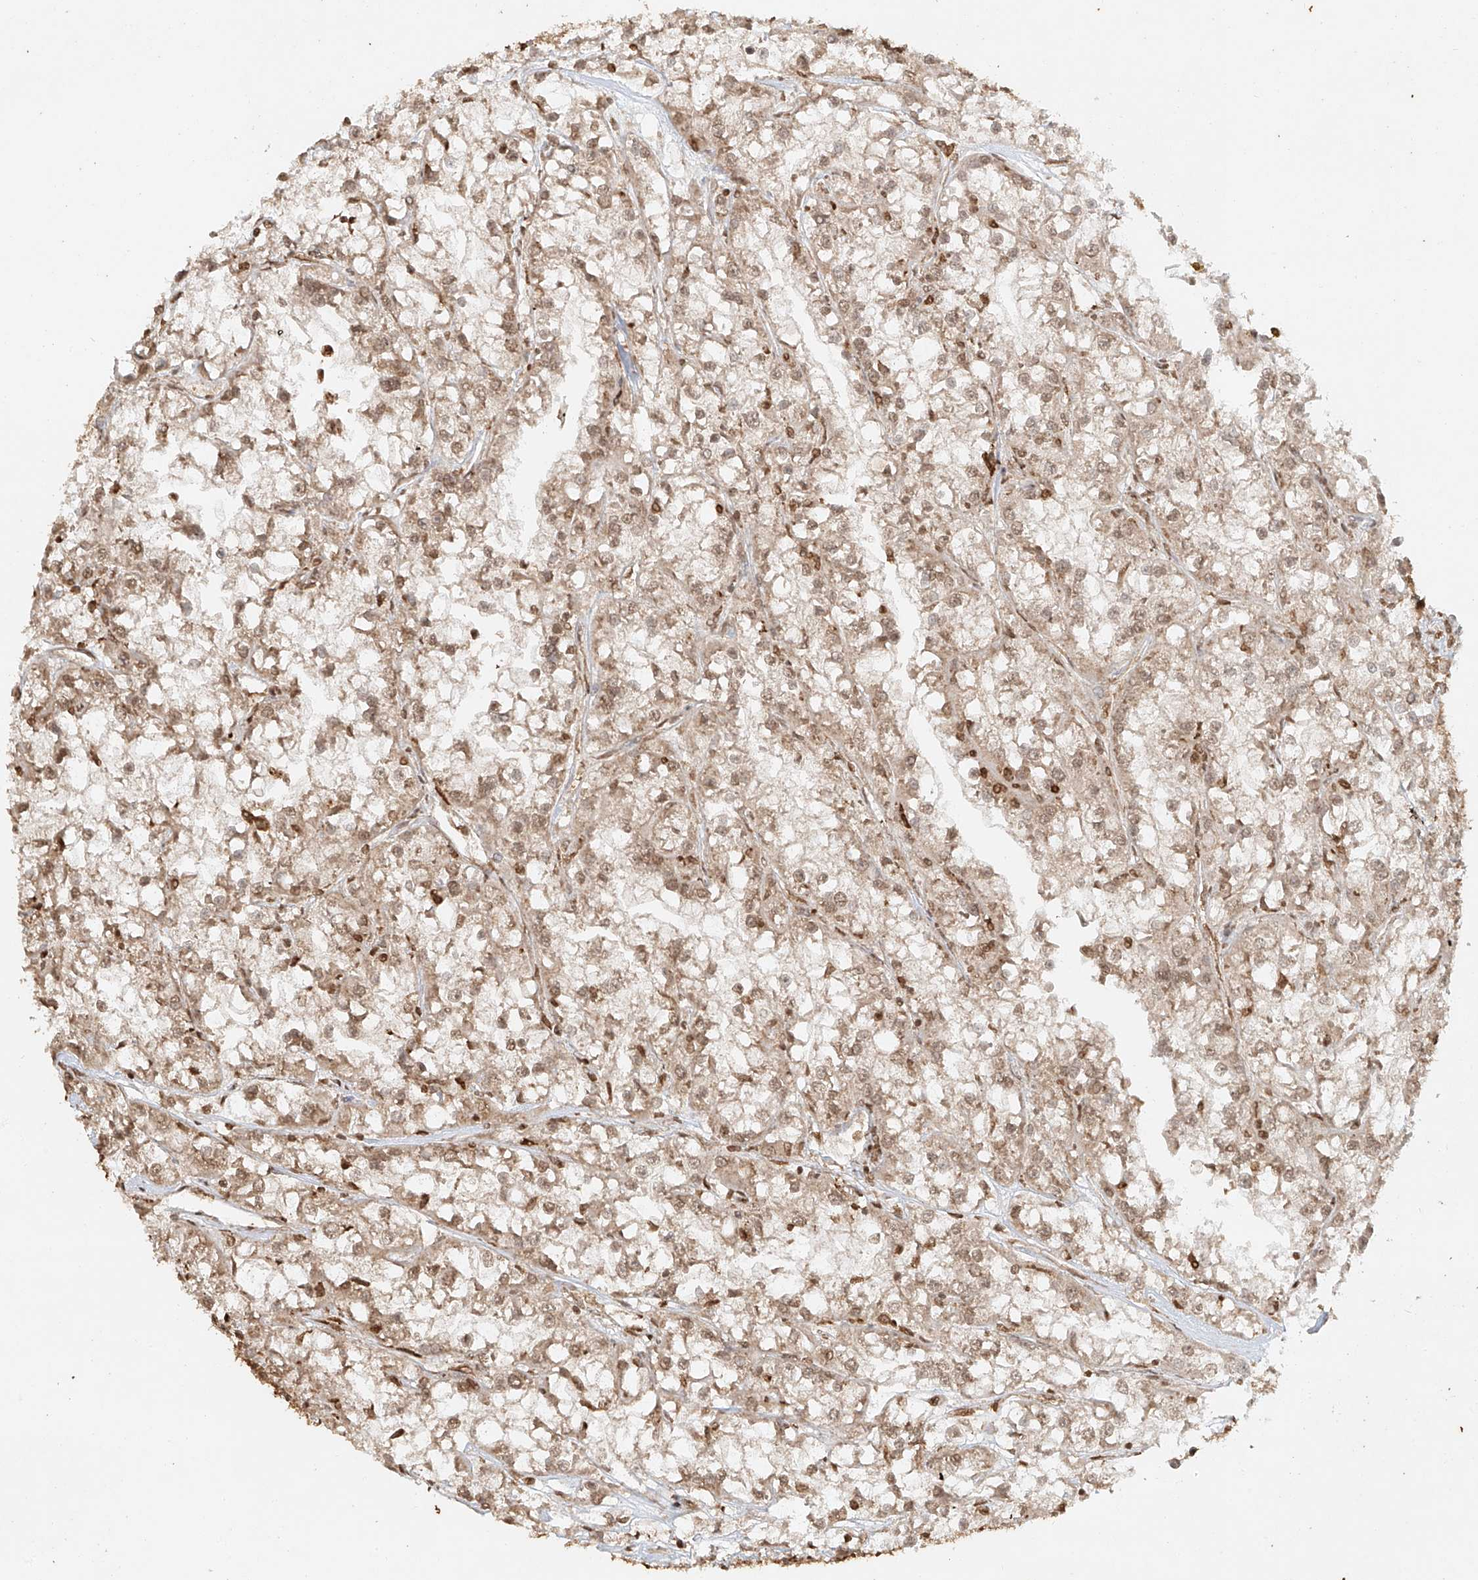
{"staining": {"intensity": "moderate", "quantity": ">75%", "location": "cytoplasmic/membranous,nuclear"}, "tissue": "renal cancer", "cell_type": "Tumor cells", "image_type": "cancer", "snomed": [{"axis": "morphology", "description": "Adenocarcinoma, NOS"}, {"axis": "topography", "description": "Kidney"}], "caption": "Renal adenocarcinoma stained with IHC displays moderate cytoplasmic/membranous and nuclear staining in about >75% of tumor cells. (DAB (3,3'-diaminobenzidine) = brown stain, brightfield microscopy at high magnification).", "gene": "TIGAR", "patient": {"sex": "female", "age": 52}}